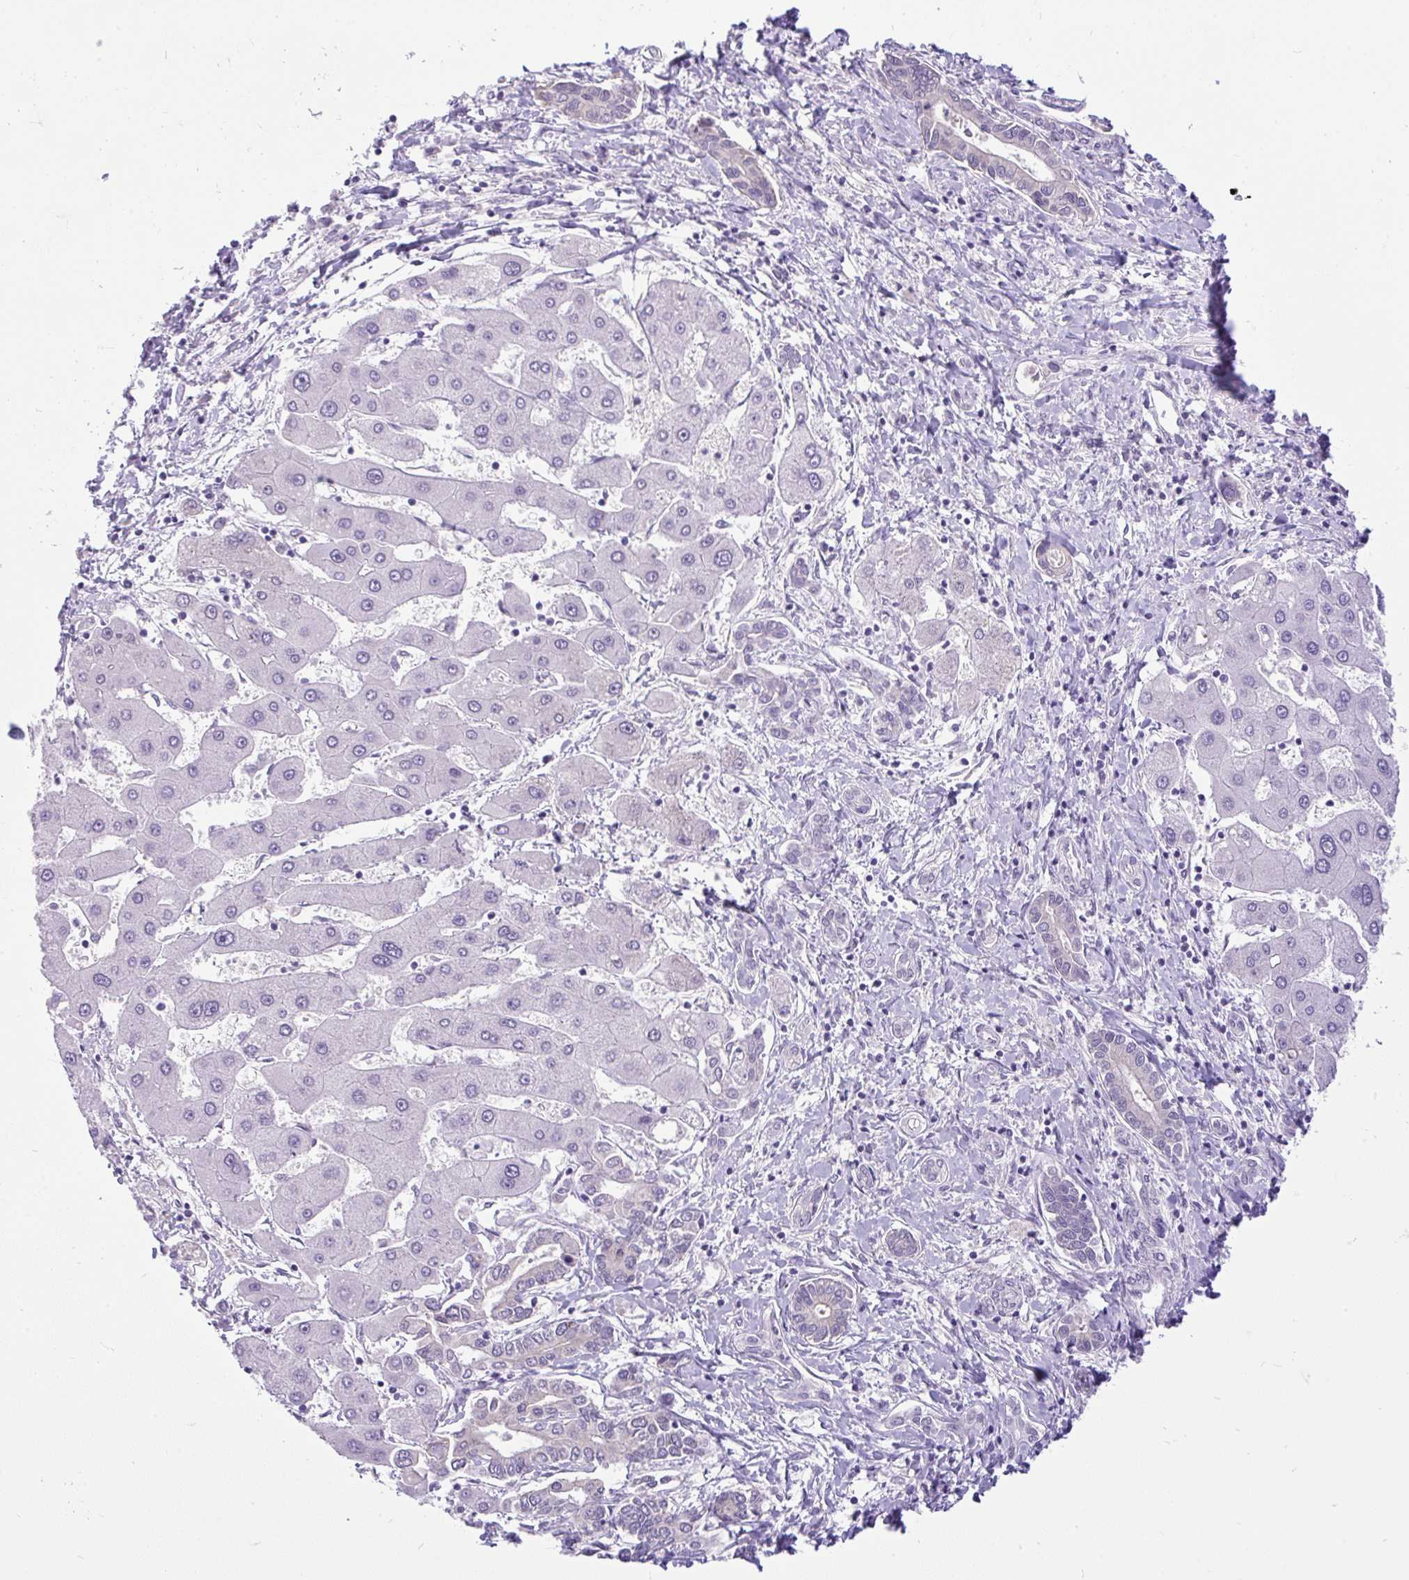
{"staining": {"intensity": "negative", "quantity": "none", "location": "none"}, "tissue": "liver cancer", "cell_type": "Tumor cells", "image_type": "cancer", "snomed": [{"axis": "morphology", "description": "Cholangiocarcinoma"}, {"axis": "topography", "description": "Liver"}], "caption": "This photomicrograph is of liver cancer stained with immunohistochemistry (IHC) to label a protein in brown with the nuclei are counter-stained blue. There is no staining in tumor cells.", "gene": "PYCR2", "patient": {"sex": "male", "age": 66}}